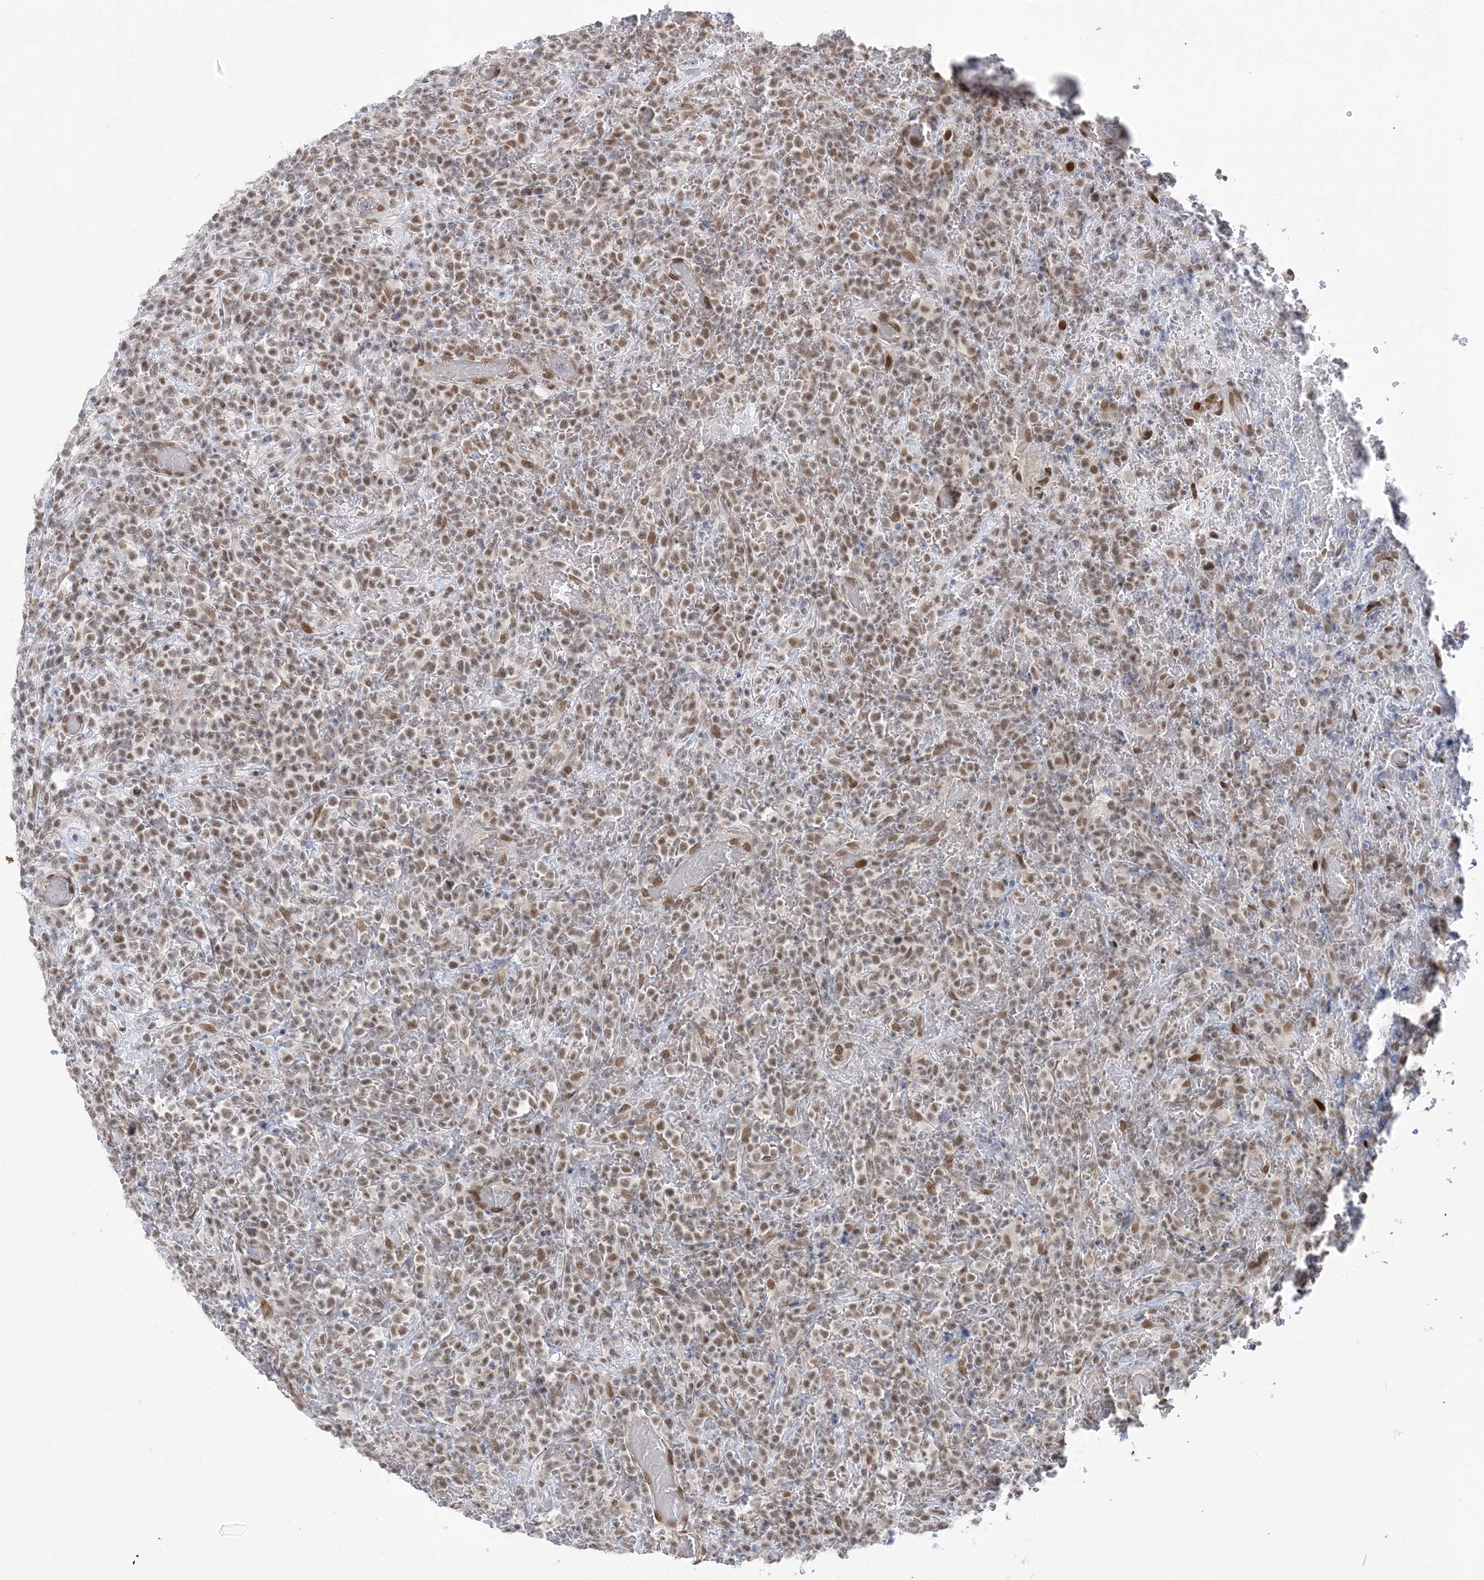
{"staining": {"intensity": "moderate", "quantity": ">75%", "location": "nuclear"}, "tissue": "lymphoma", "cell_type": "Tumor cells", "image_type": "cancer", "snomed": [{"axis": "morphology", "description": "Malignant lymphoma, non-Hodgkin's type, High grade"}, {"axis": "topography", "description": "Colon"}], "caption": "Immunohistochemical staining of human malignant lymphoma, non-Hodgkin's type (high-grade) shows medium levels of moderate nuclear expression in approximately >75% of tumor cells.", "gene": "WAC", "patient": {"sex": "female", "age": 53}}